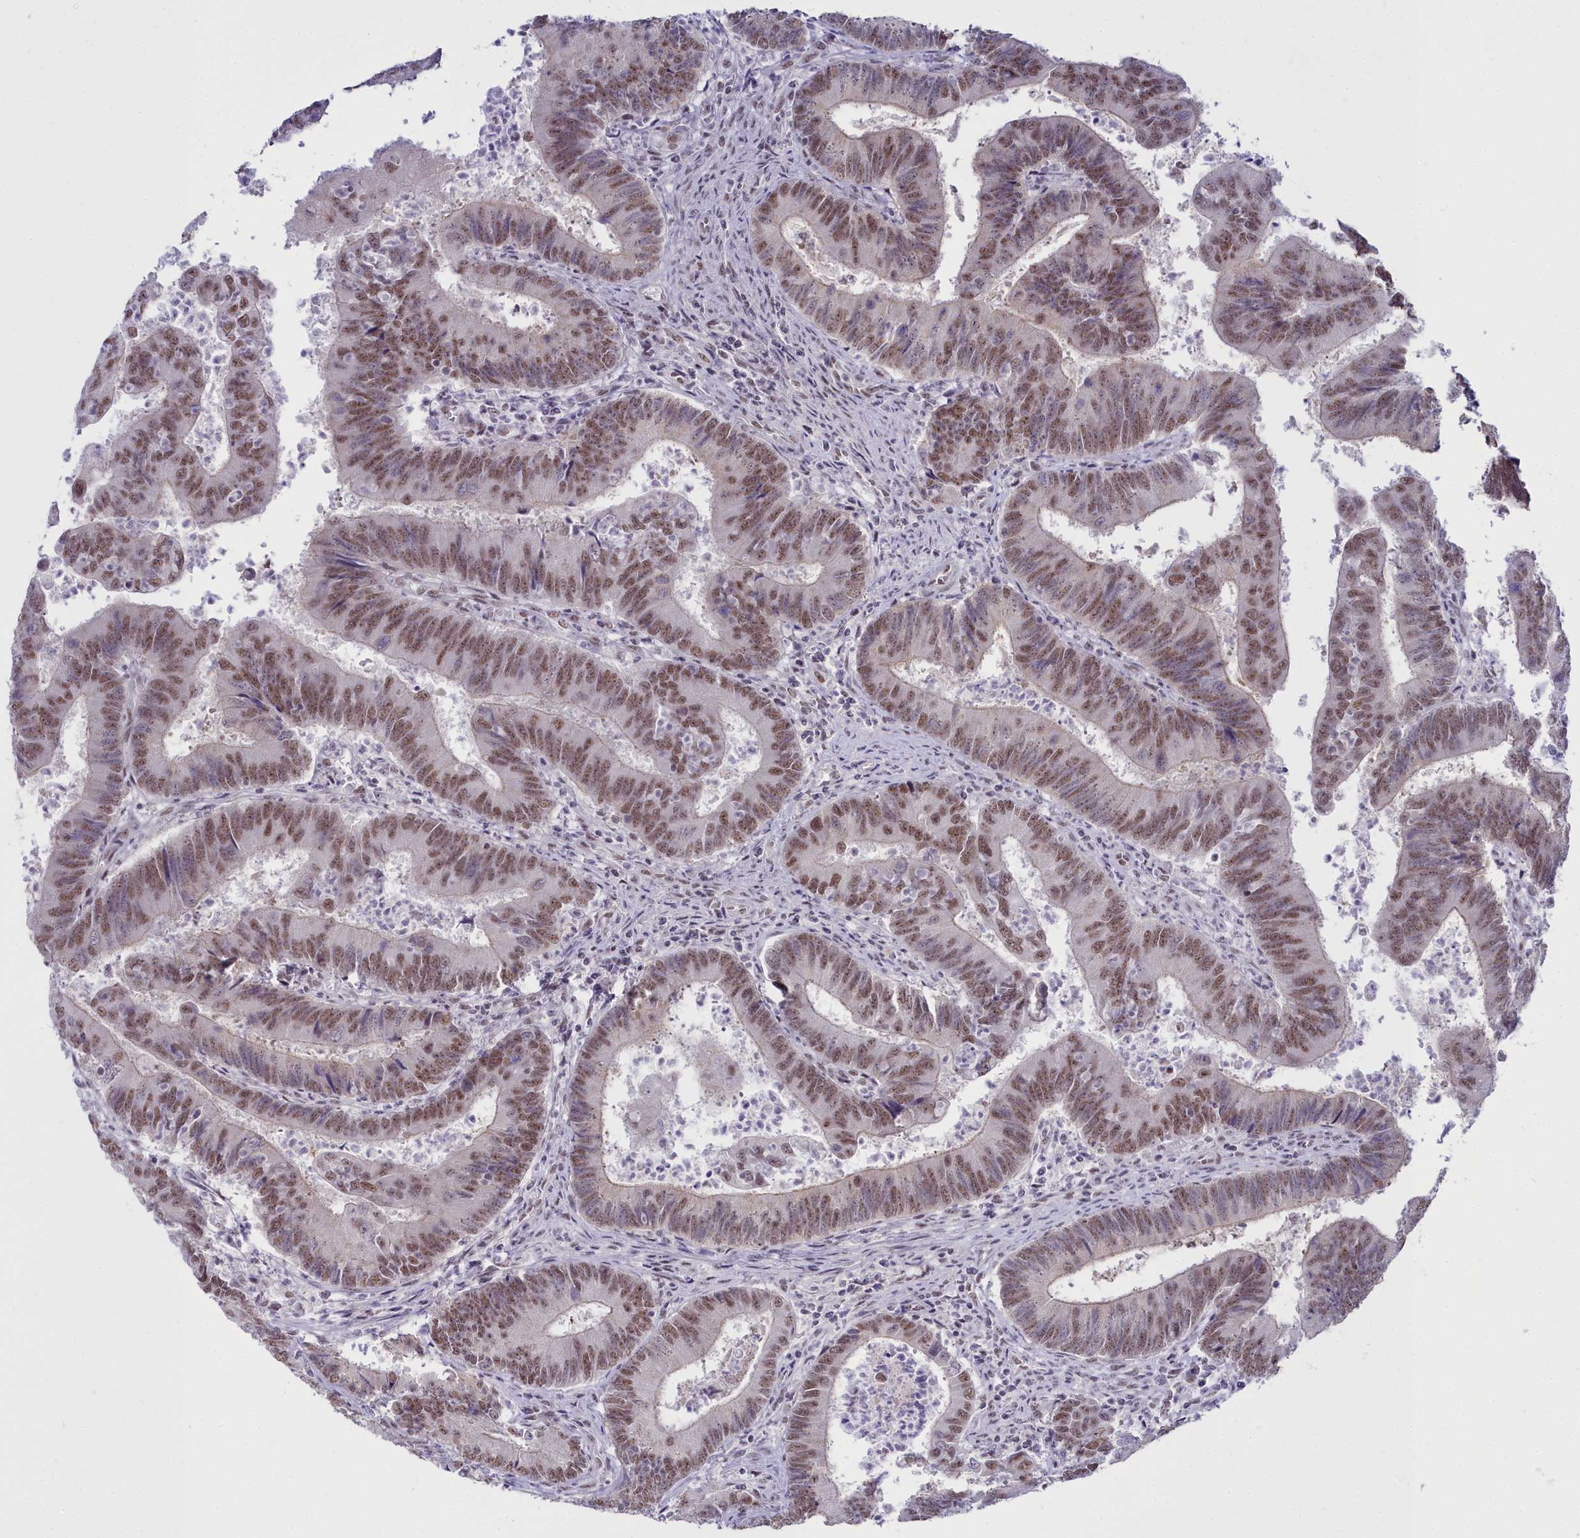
{"staining": {"intensity": "moderate", "quantity": ">75%", "location": "nuclear"}, "tissue": "colorectal cancer", "cell_type": "Tumor cells", "image_type": "cancer", "snomed": [{"axis": "morphology", "description": "Adenocarcinoma, NOS"}, {"axis": "topography", "description": "Colon"}], "caption": "DAB immunohistochemical staining of colorectal cancer (adenocarcinoma) shows moderate nuclear protein expression in about >75% of tumor cells.", "gene": "RBM12", "patient": {"sex": "female", "age": 67}}